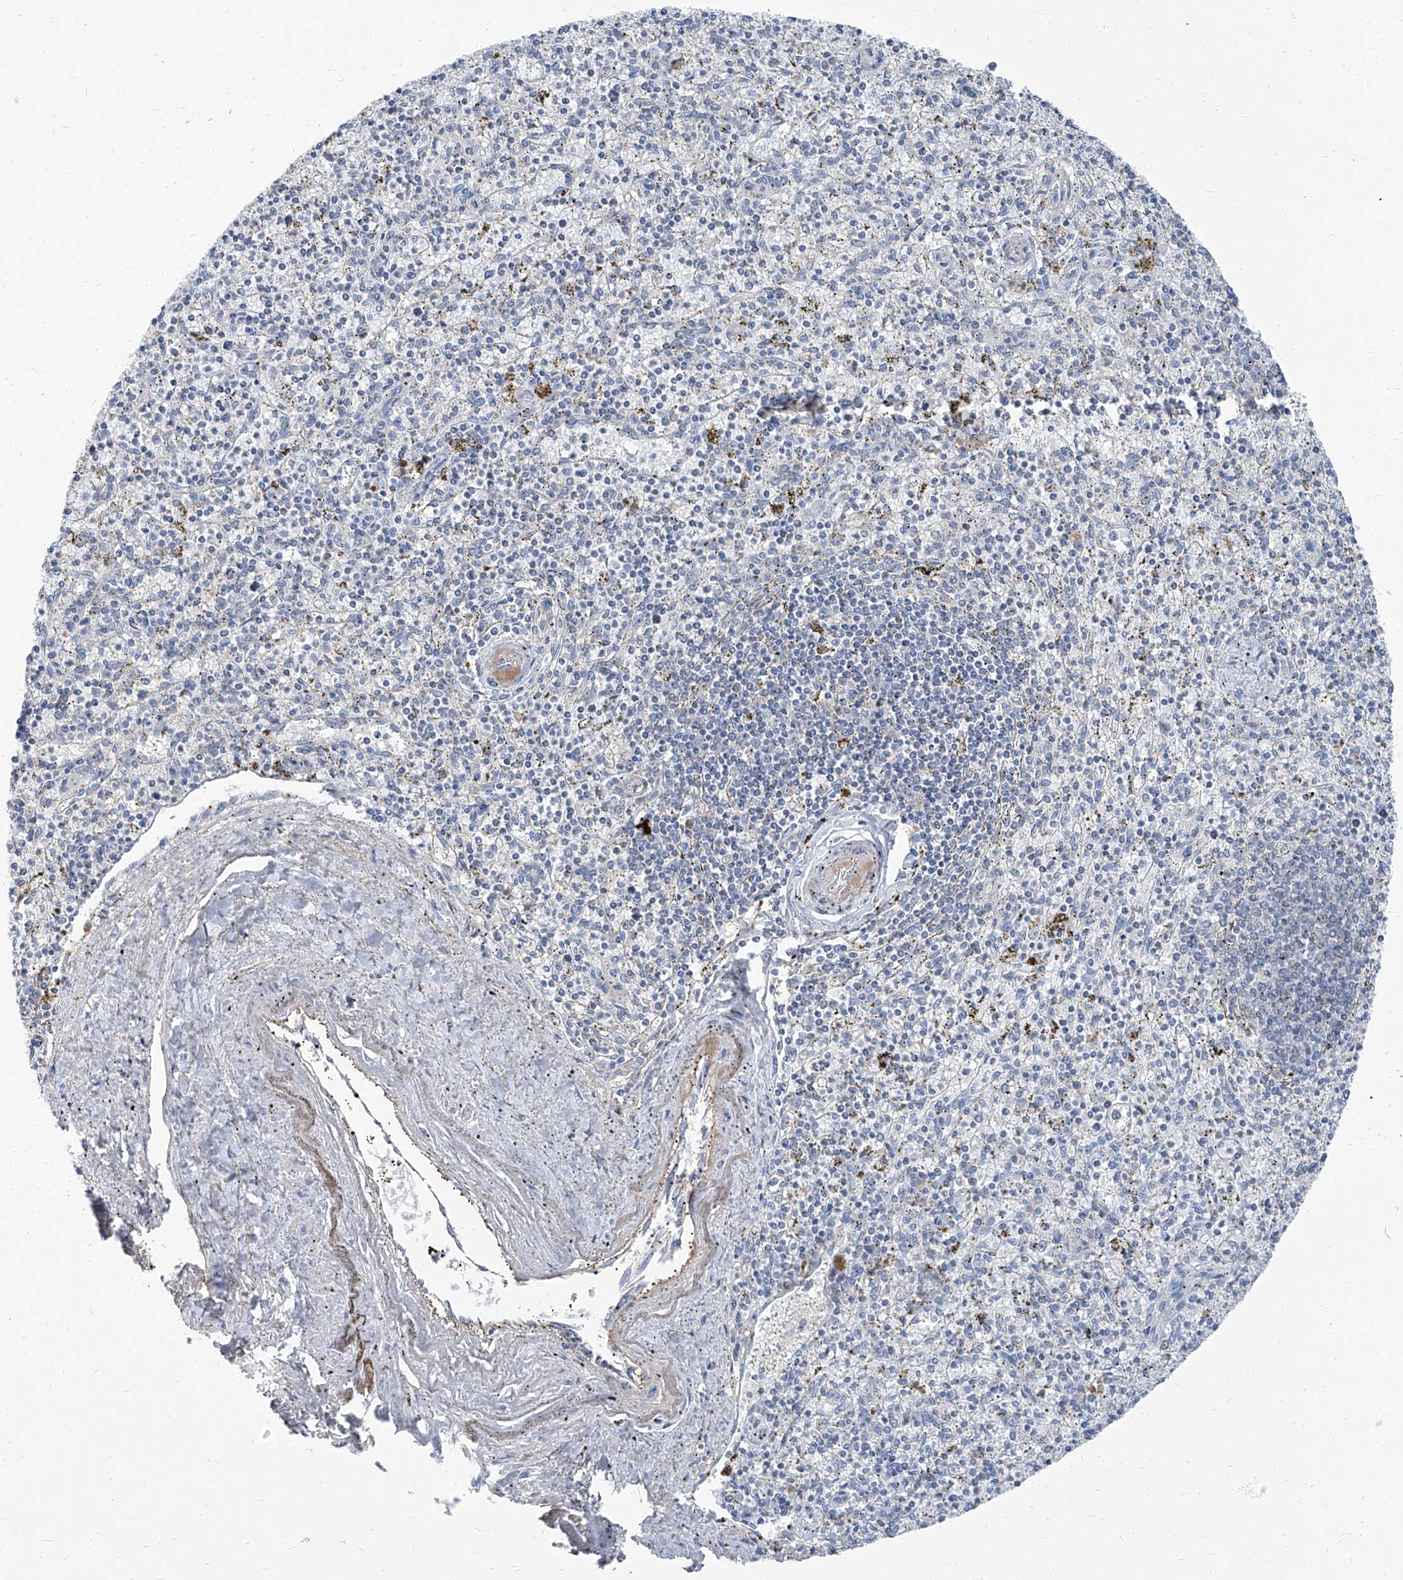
{"staining": {"intensity": "weak", "quantity": "<25%", "location": "nuclear"}, "tissue": "spleen", "cell_type": "Cells in red pulp", "image_type": "normal", "snomed": [{"axis": "morphology", "description": "Normal tissue, NOS"}, {"axis": "topography", "description": "Spleen"}], "caption": "Protein analysis of normal spleen displays no significant expression in cells in red pulp. (DAB immunohistochemistry (IHC) visualized using brightfield microscopy, high magnification).", "gene": "HOXA3", "patient": {"sex": "male", "age": 72}}